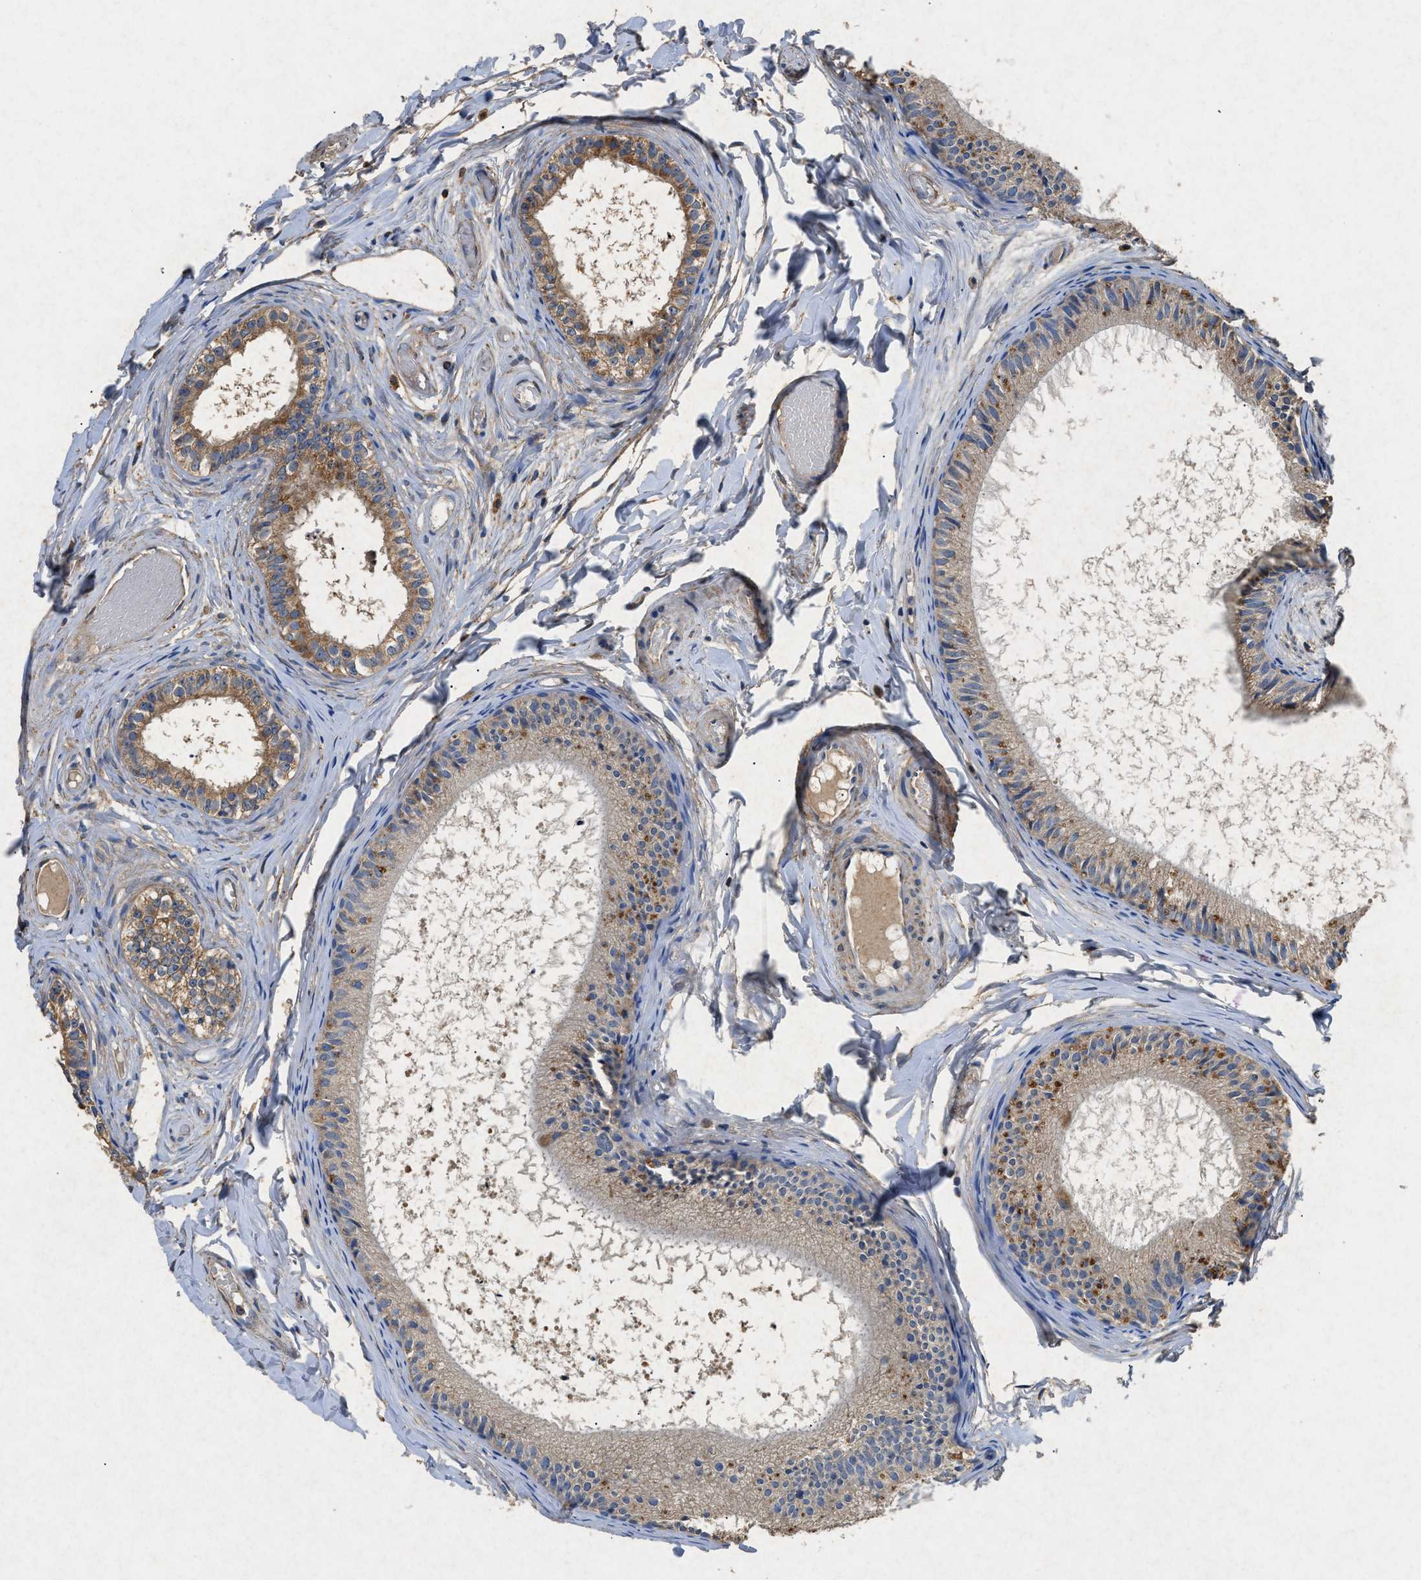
{"staining": {"intensity": "moderate", "quantity": ">75%", "location": "cytoplasmic/membranous"}, "tissue": "epididymis", "cell_type": "Glandular cells", "image_type": "normal", "snomed": [{"axis": "morphology", "description": "Normal tissue, NOS"}, {"axis": "topography", "description": "Epididymis"}], "caption": "Glandular cells exhibit medium levels of moderate cytoplasmic/membranous positivity in about >75% of cells in unremarkable human epididymis. (DAB IHC, brown staining for protein, blue staining for nuclei).", "gene": "CDK15", "patient": {"sex": "male", "age": 46}}